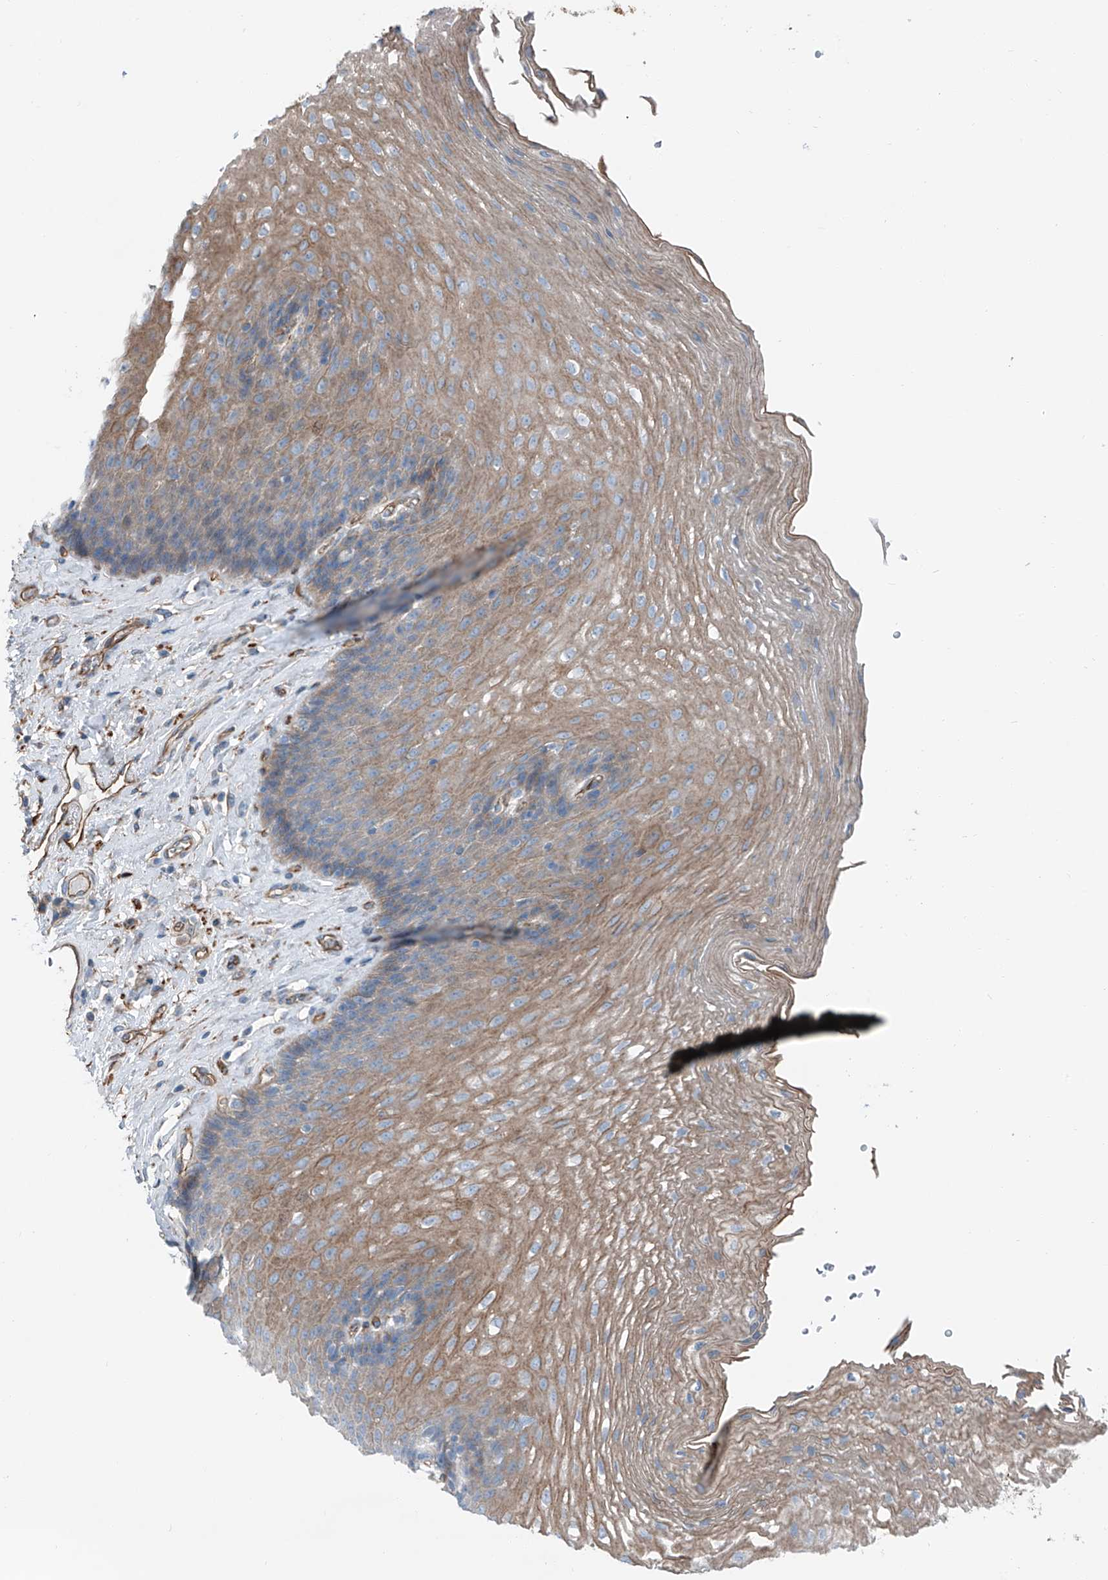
{"staining": {"intensity": "moderate", "quantity": "25%-75%", "location": "cytoplasmic/membranous"}, "tissue": "esophagus", "cell_type": "Squamous epithelial cells", "image_type": "normal", "snomed": [{"axis": "morphology", "description": "Normal tissue, NOS"}, {"axis": "topography", "description": "Esophagus"}], "caption": "Esophagus stained with immunohistochemistry demonstrates moderate cytoplasmic/membranous positivity in about 25%-75% of squamous epithelial cells. (DAB = brown stain, brightfield microscopy at high magnification).", "gene": "THEMIS2", "patient": {"sex": "female", "age": 66}}